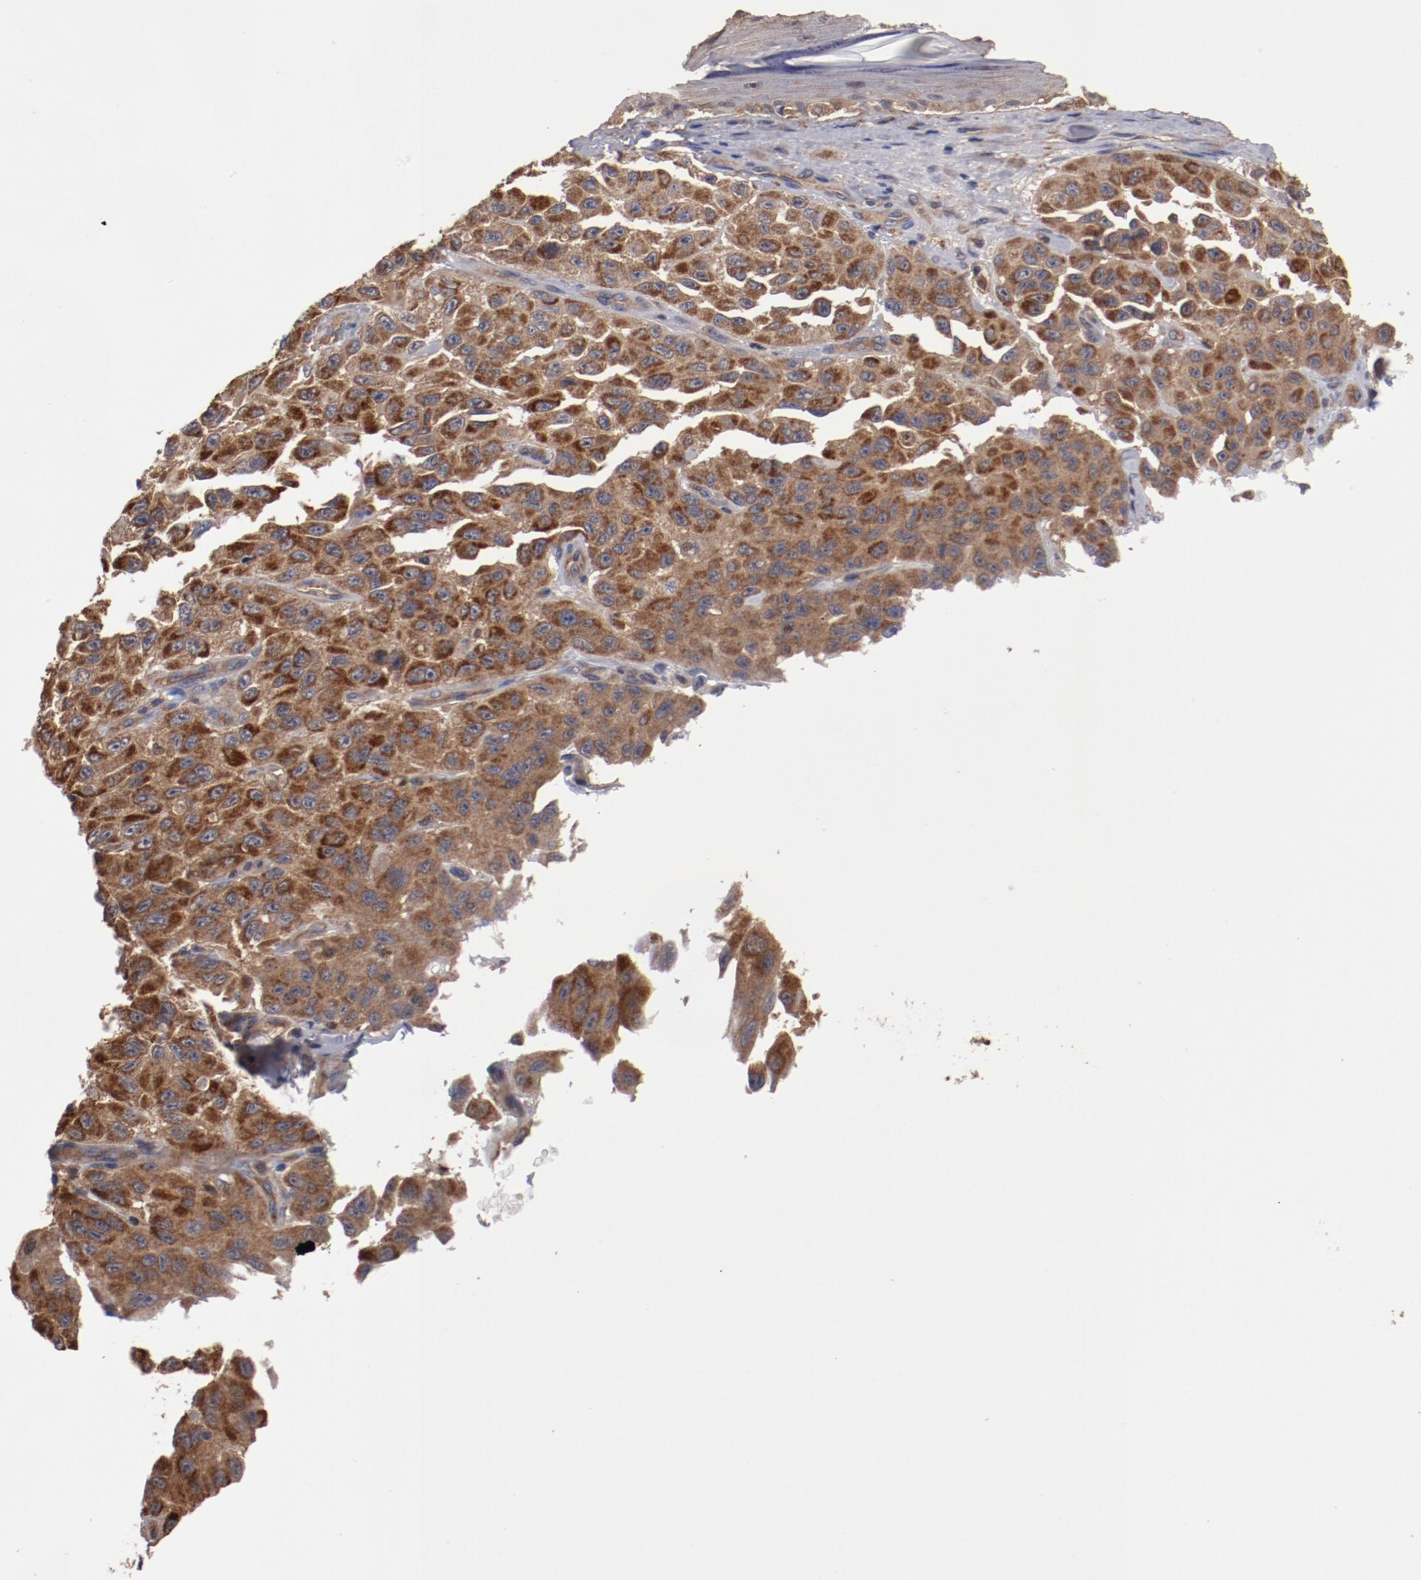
{"staining": {"intensity": "moderate", "quantity": ">75%", "location": "cytoplasmic/membranous"}, "tissue": "melanoma", "cell_type": "Tumor cells", "image_type": "cancer", "snomed": [{"axis": "morphology", "description": "Malignant melanoma, NOS"}, {"axis": "topography", "description": "Skin"}], "caption": "Malignant melanoma stained for a protein (brown) demonstrates moderate cytoplasmic/membranous positive staining in about >75% of tumor cells.", "gene": "DNAAF2", "patient": {"sex": "male", "age": 30}}